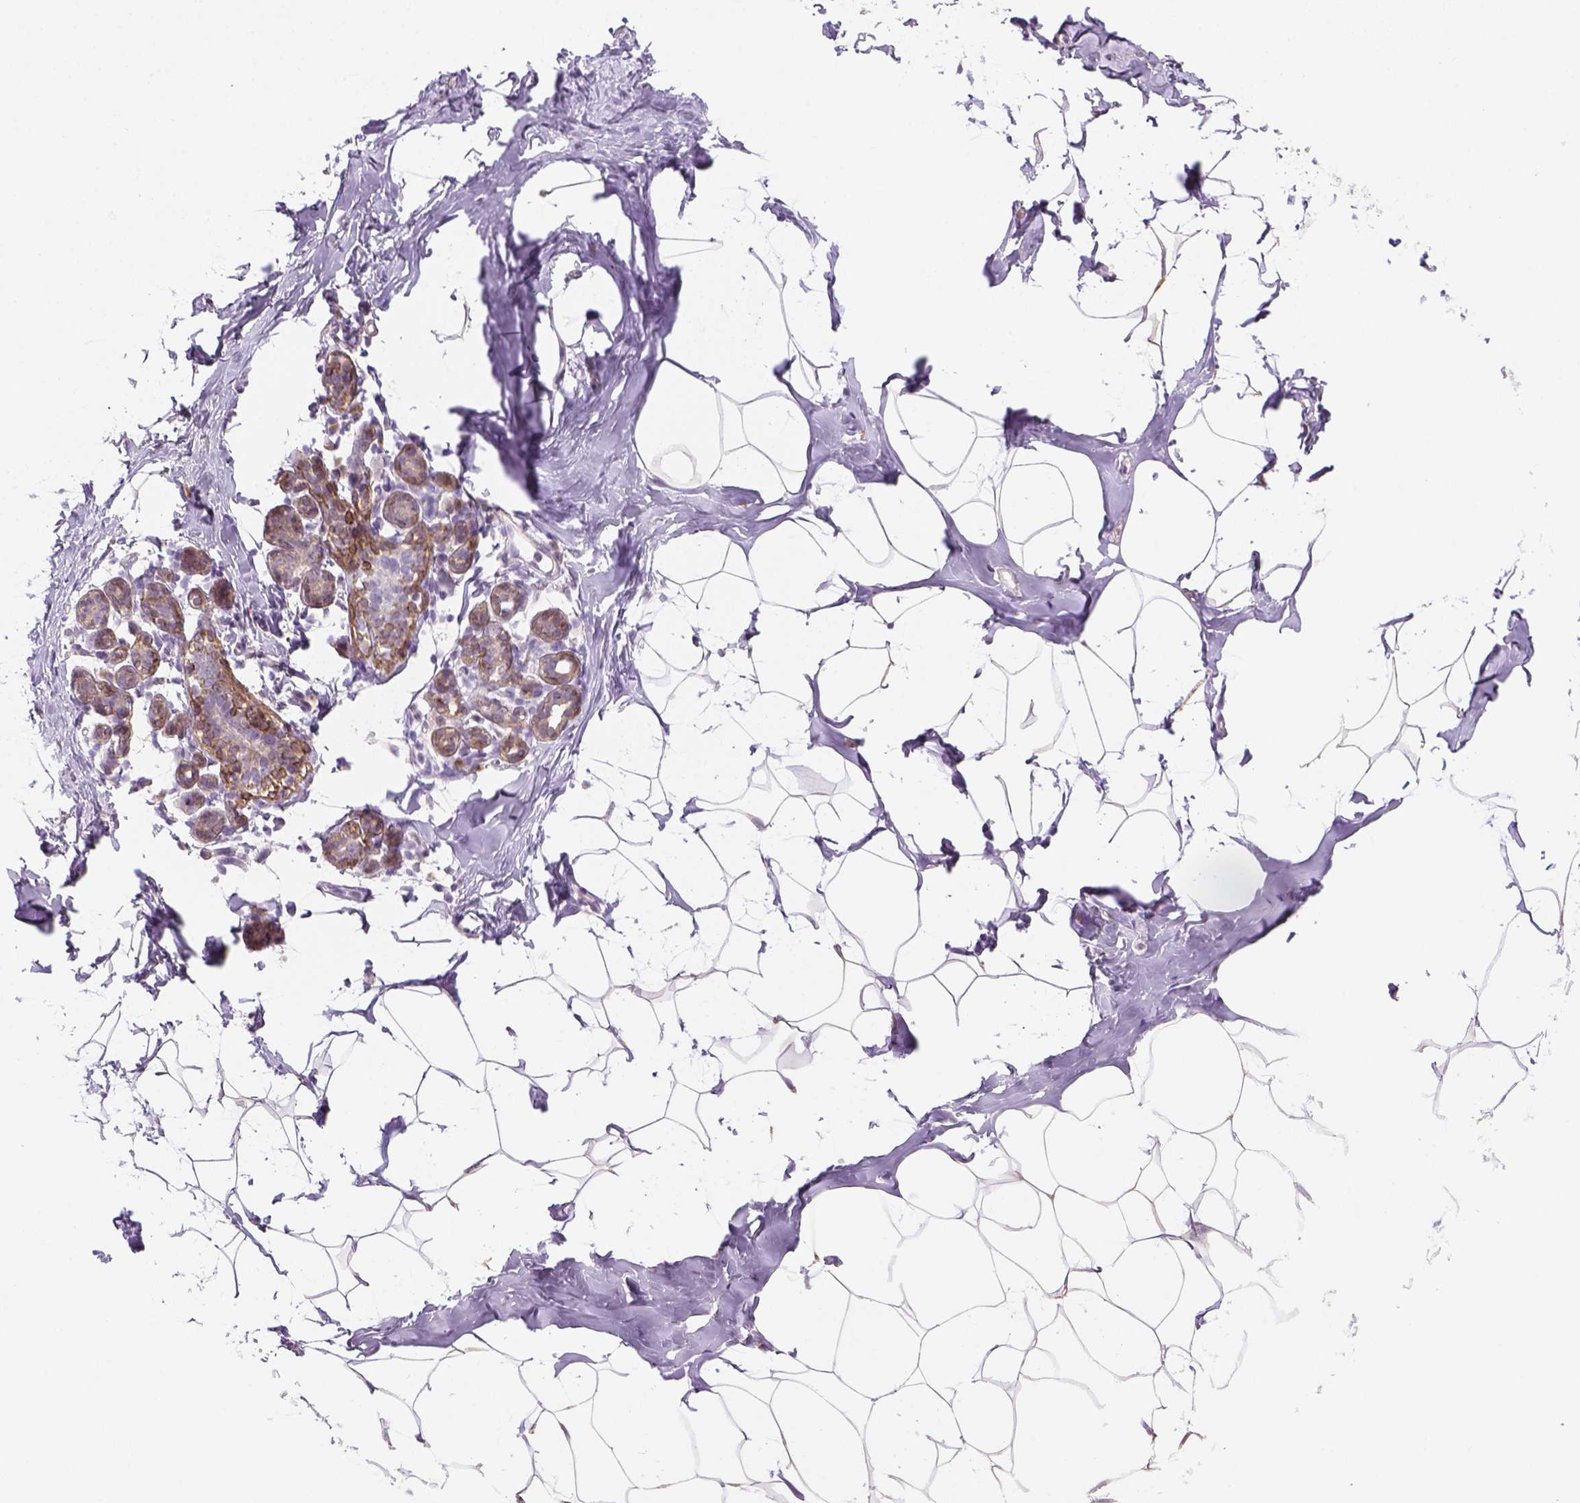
{"staining": {"intensity": "negative", "quantity": "none", "location": "none"}, "tissue": "breast", "cell_type": "Adipocytes", "image_type": "normal", "snomed": [{"axis": "morphology", "description": "Normal tissue, NOS"}, {"axis": "topography", "description": "Breast"}], "caption": "Protein analysis of unremarkable breast displays no significant staining in adipocytes.", "gene": "CACNB1", "patient": {"sex": "female", "age": 32}}